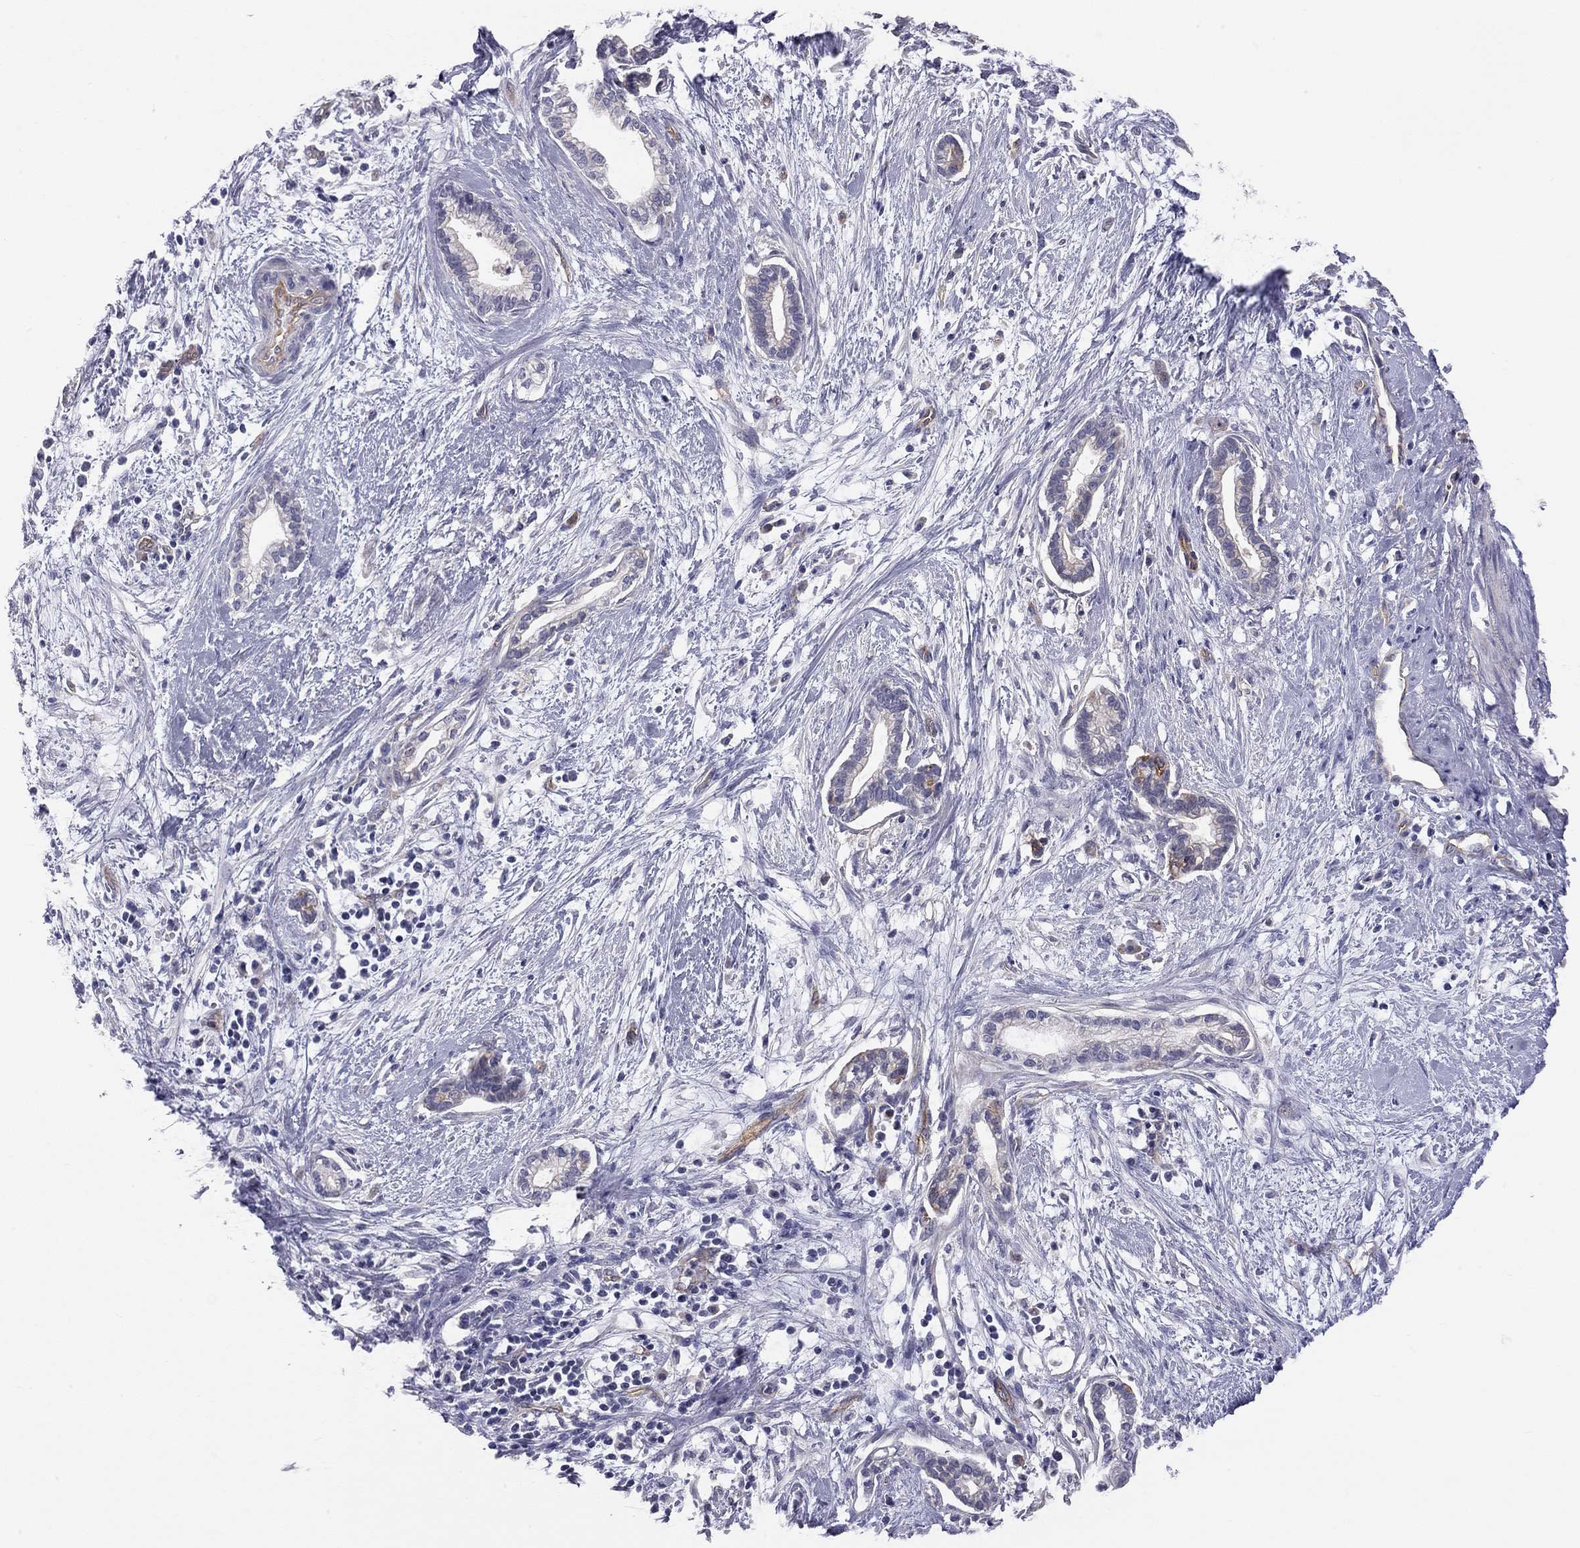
{"staining": {"intensity": "negative", "quantity": "none", "location": "none"}, "tissue": "cervical cancer", "cell_type": "Tumor cells", "image_type": "cancer", "snomed": [{"axis": "morphology", "description": "Adenocarcinoma, NOS"}, {"axis": "topography", "description": "Cervix"}], "caption": "Cervical cancer (adenocarcinoma) stained for a protein using immunohistochemistry displays no staining tumor cells.", "gene": "GPRC5B", "patient": {"sex": "female", "age": 62}}